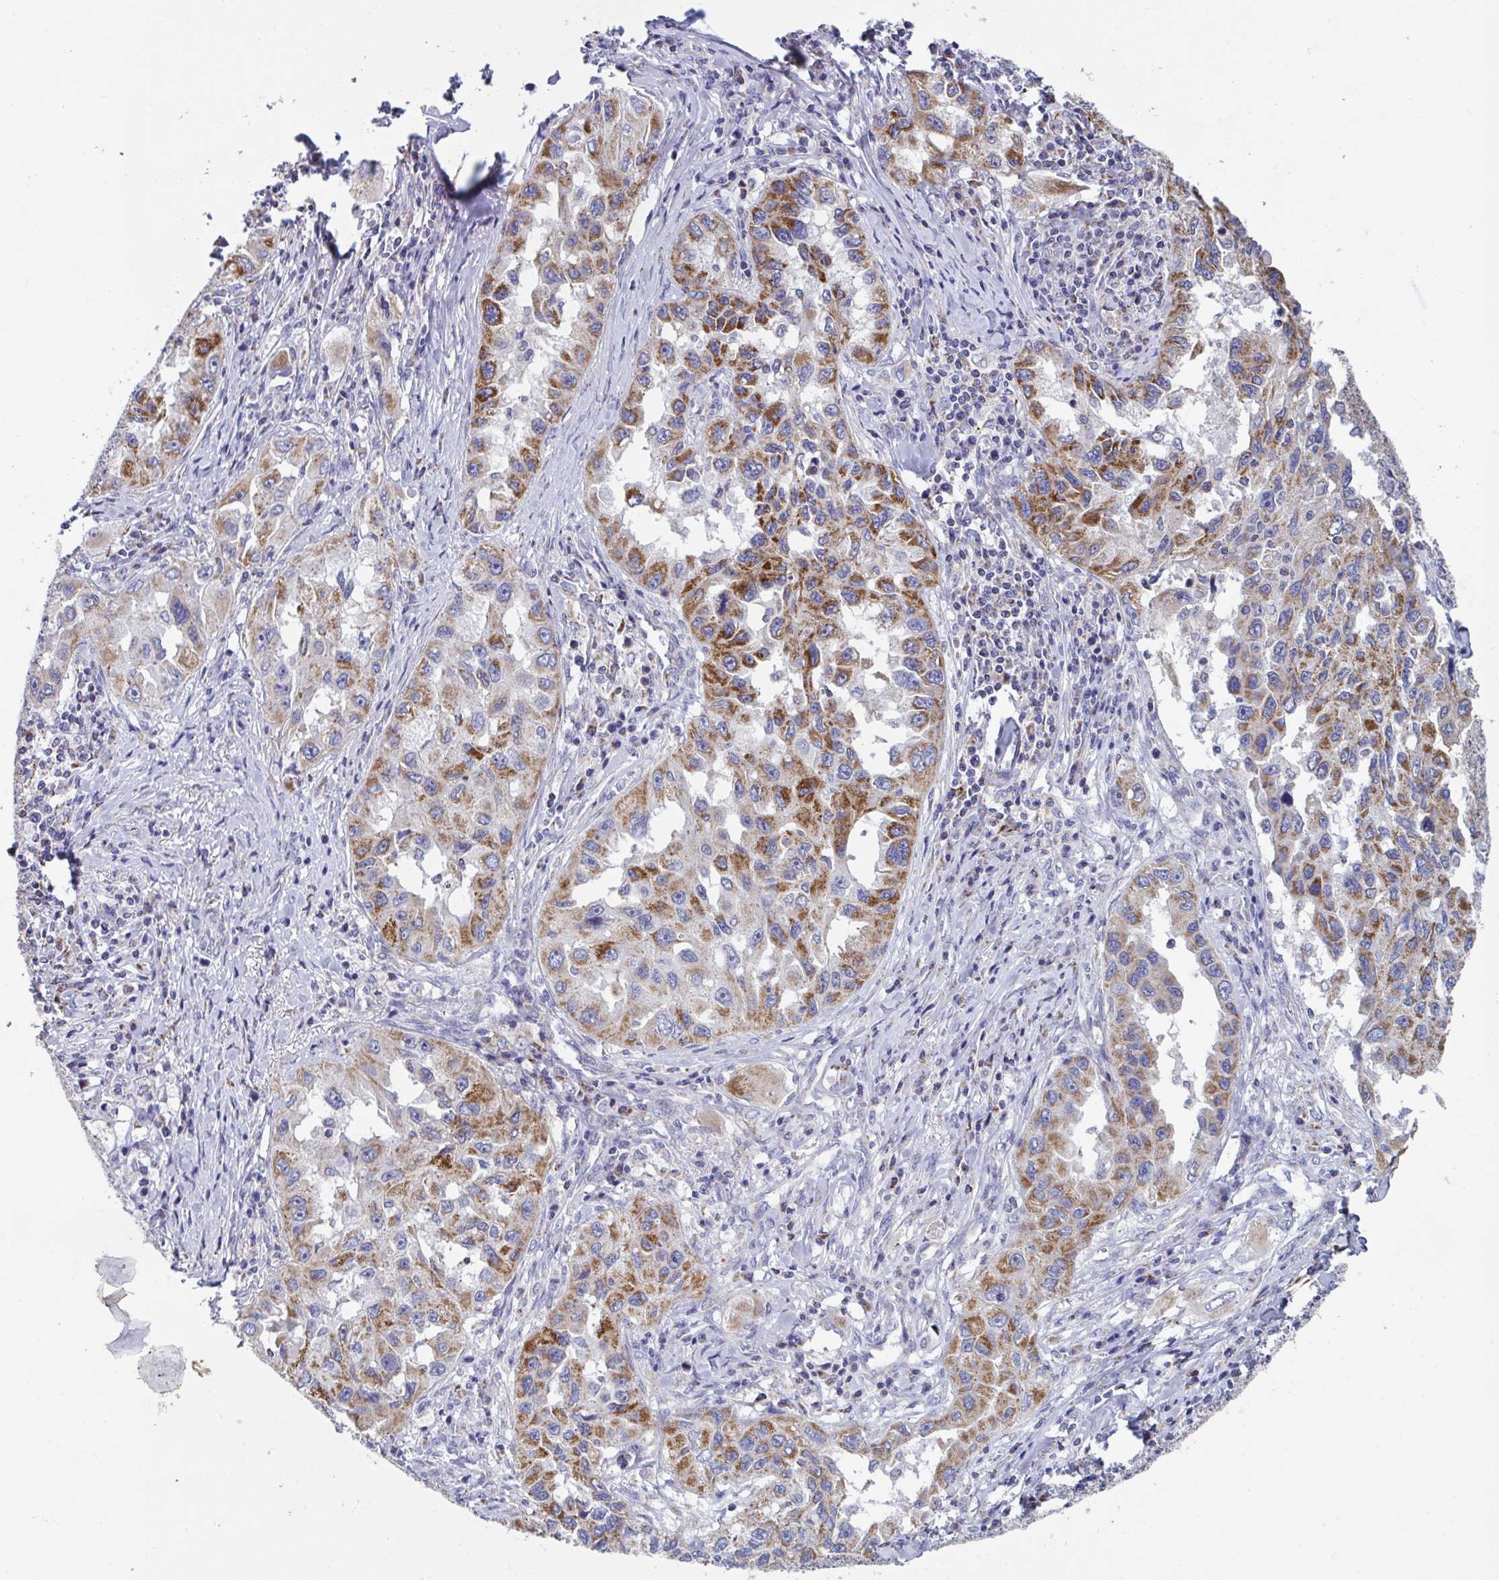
{"staining": {"intensity": "moderate", "quantity": ">75%", "location": "cytoplasmic/membranous"}, "tissue": "lung cancer", "cell_type": "Tumor cells", "image_type": "cancer", "snomed": [{"axis": "morphology", "description": "Adenocarcinoma, NOS"}, {"axis": "topography", "description": "Lung"}], "caption": "Immunohistochemistry image of adenocarcinoma (lung) stained for a protein (brown), which displays medium levels of moderate cytoplasmic/membranous expression in approximately >75% of tumor cells.", "gene": "BCAT2", "patient": {"sex": "female", "age": 73}}